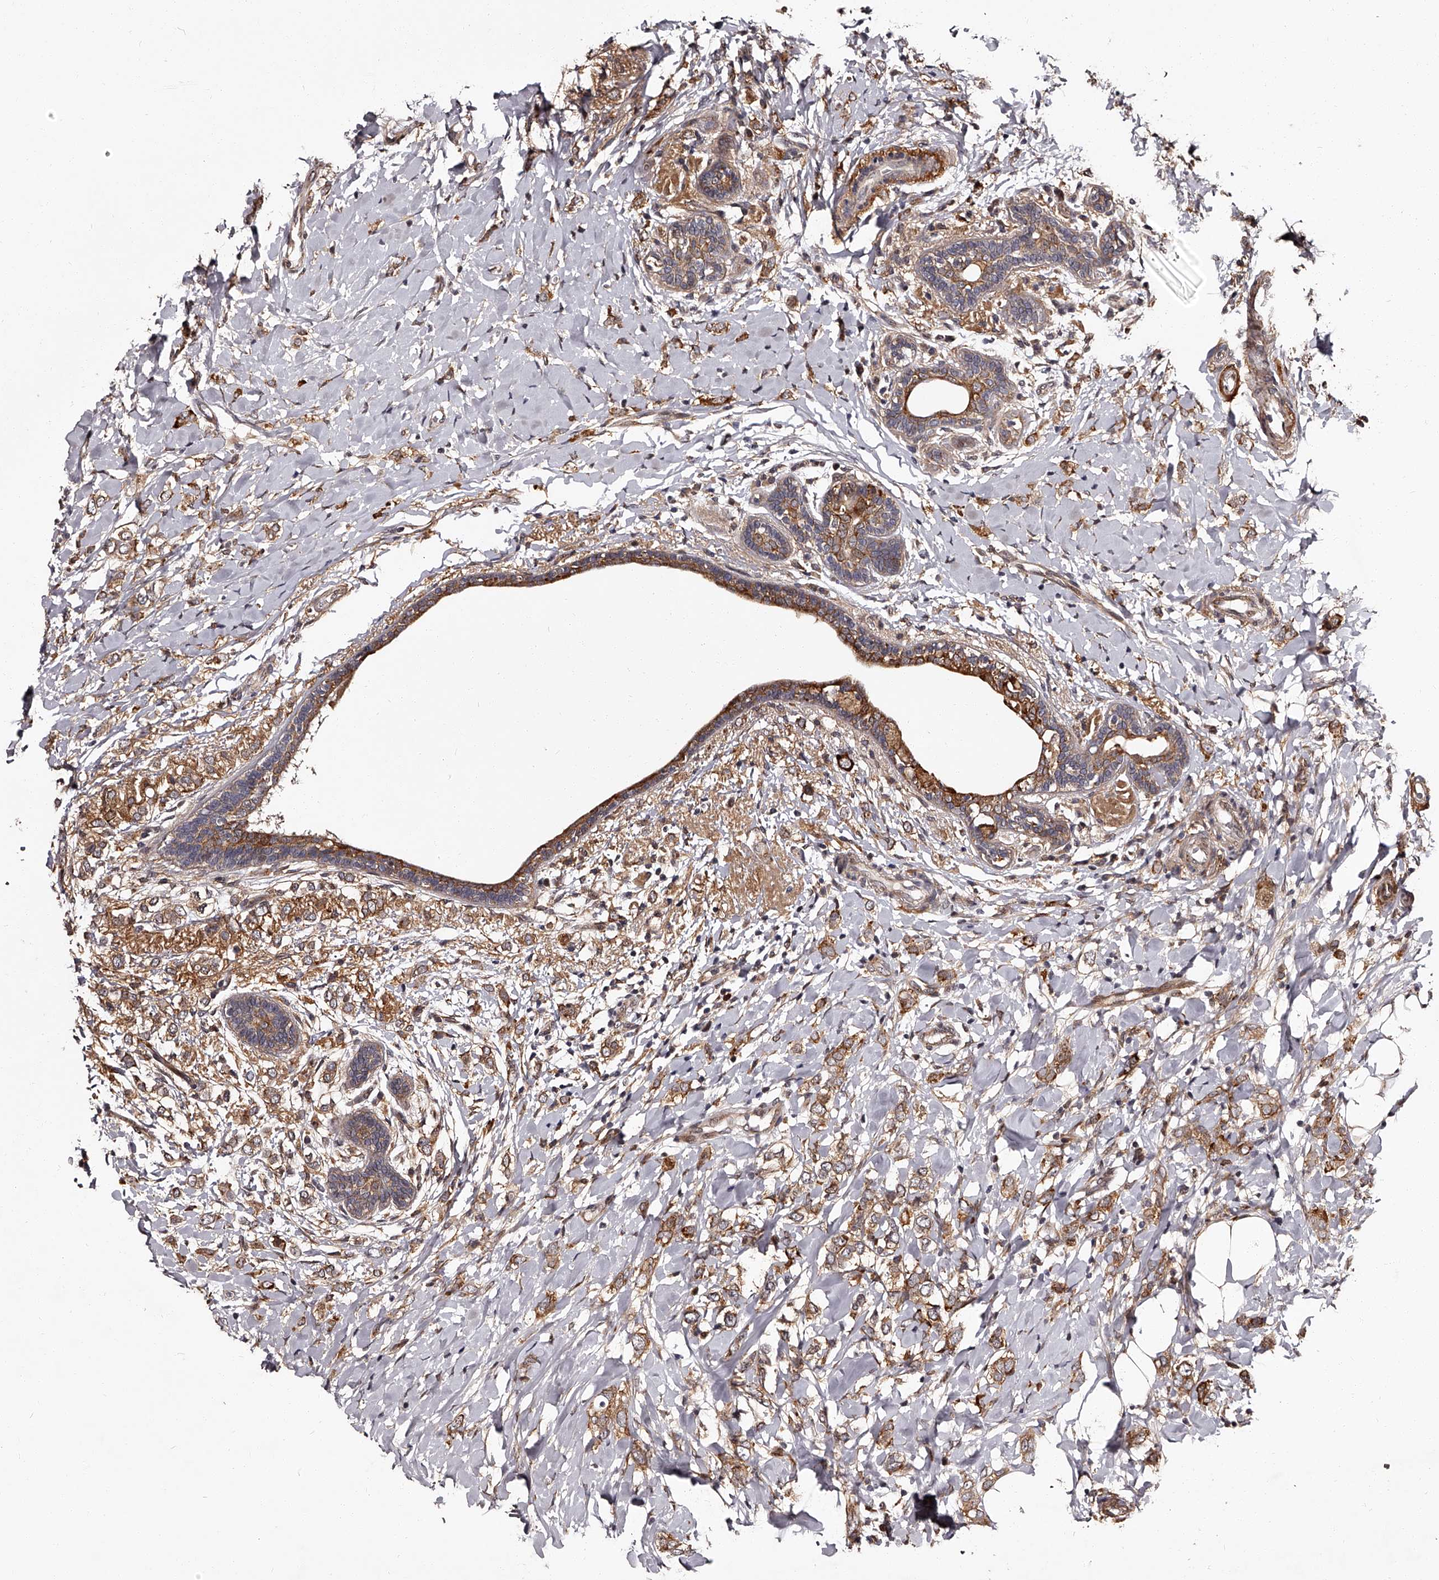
{"staining": {"intensity": "moderate", "quantity": ">75%", "location": "cytoplasmic/membranous"}, "tissue": "breast cancer", "cell_type": "Tumor cells", "image_type": "cancer", "snomed": [{"axis": "morphology", "description": "Normal tissue, NOS"}, {"axis": "morphology", "description": "Lobular carcinoma"}, {"axis": "topography", "description": "Breast"}], "caption": "The image demonstrates staining of breast cancer, revealing moderate cytoplasmic/membranous protein expression (brown color) within tumor cells. The protein of interest is shown in brown color, while the nuclei are stained blue.", "gene": "RSC1A1", "patient": {"sex": "female", "age": 47}}